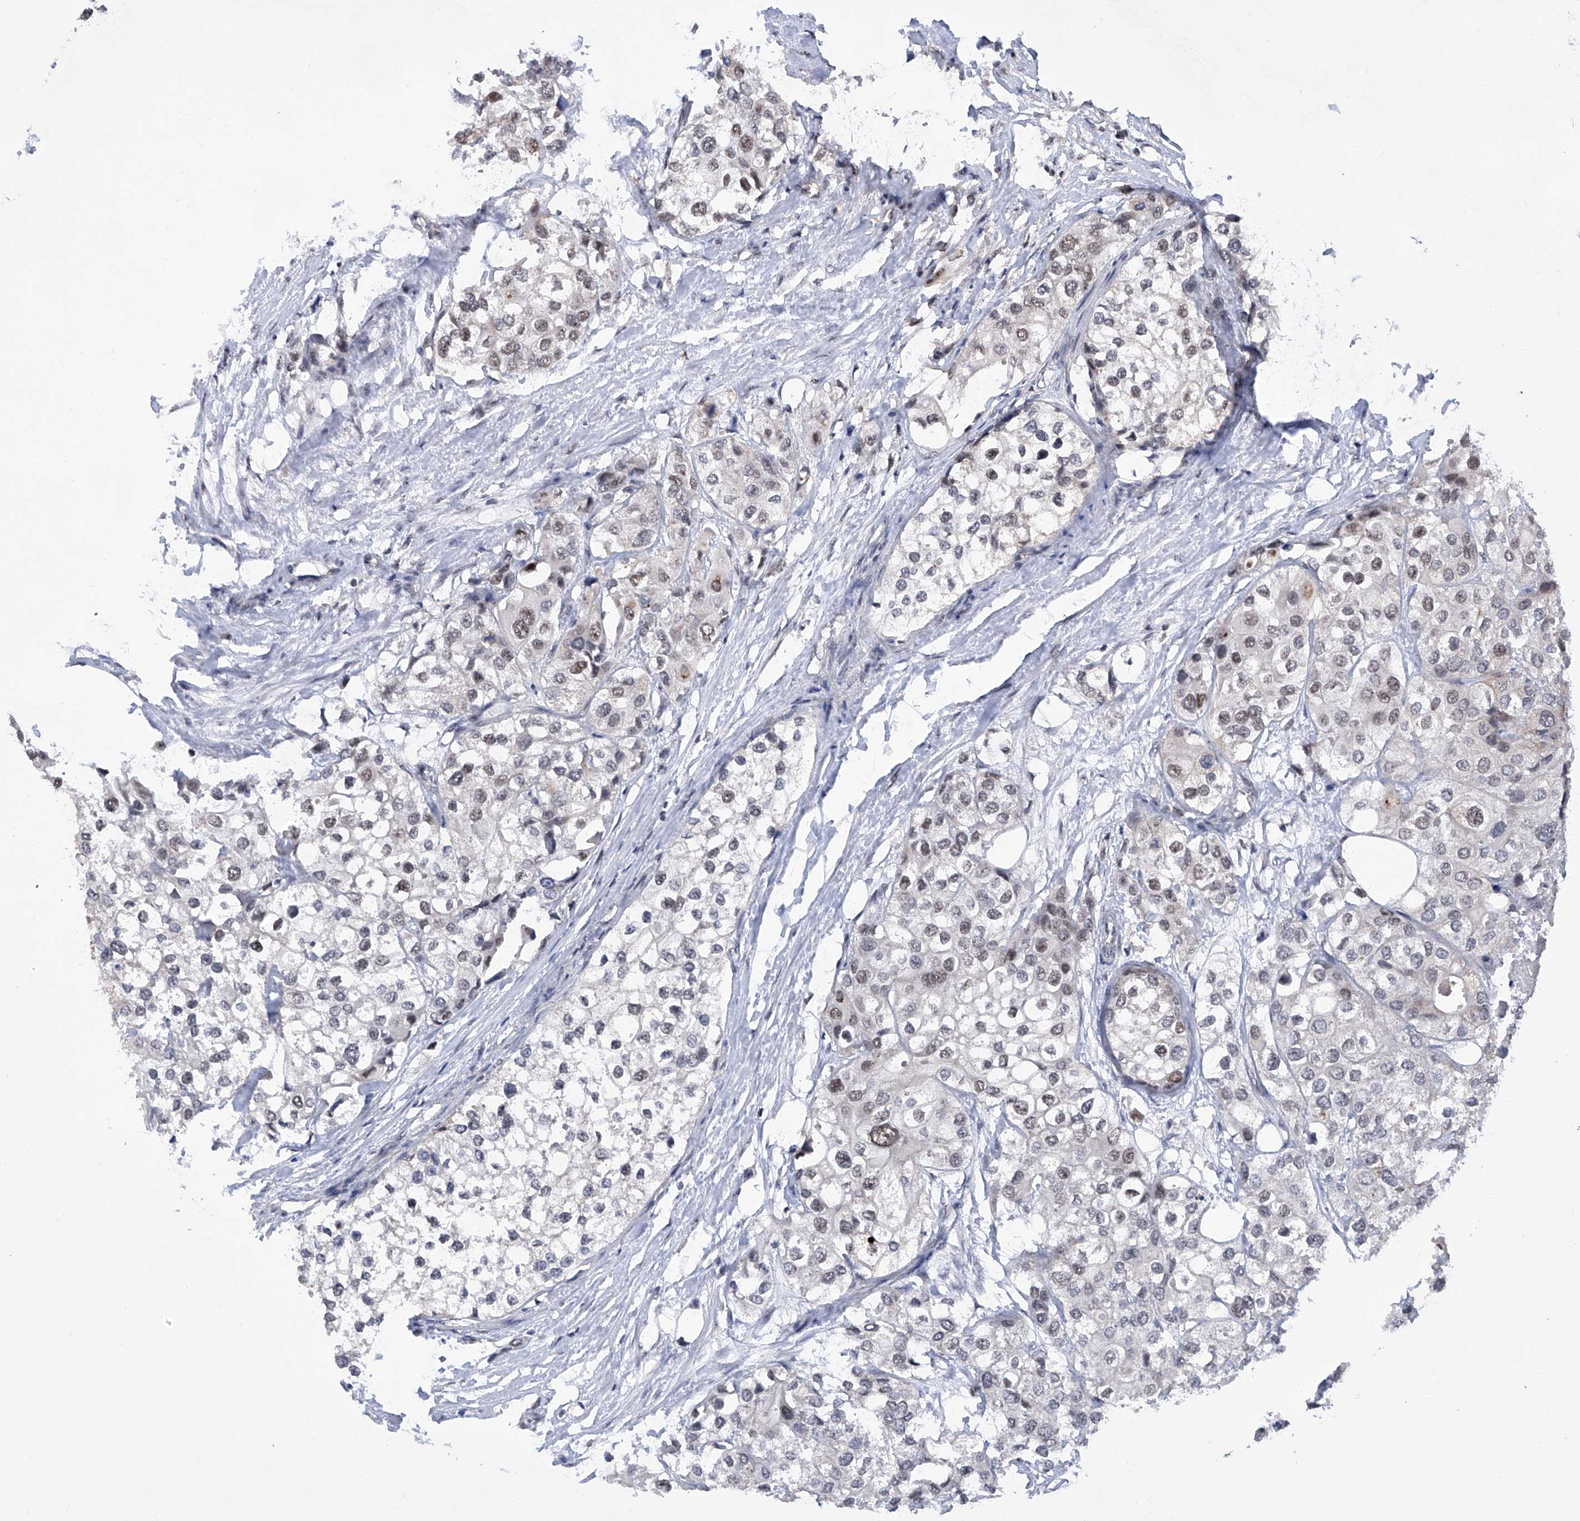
{"staining": {"intensity": "weak", "quantity": "<25%", "location": "nuclear"}, "tissue": "urothelial cancer", "cell_type": "Tumor cells", "image_type": "cancer", "snomed": [{"axis": "morphology", "description": "Urothelial carcinoma, High grade"}, {"axis": "topography", "description": "Urinary bladder"}], "caption": "This is an immunohistochemistry histopathology image of human urothelial cancer. There is no positivity in tumor cells.", "gene": "RAD54L", "patient": {"sex": "male", "age": 64}}